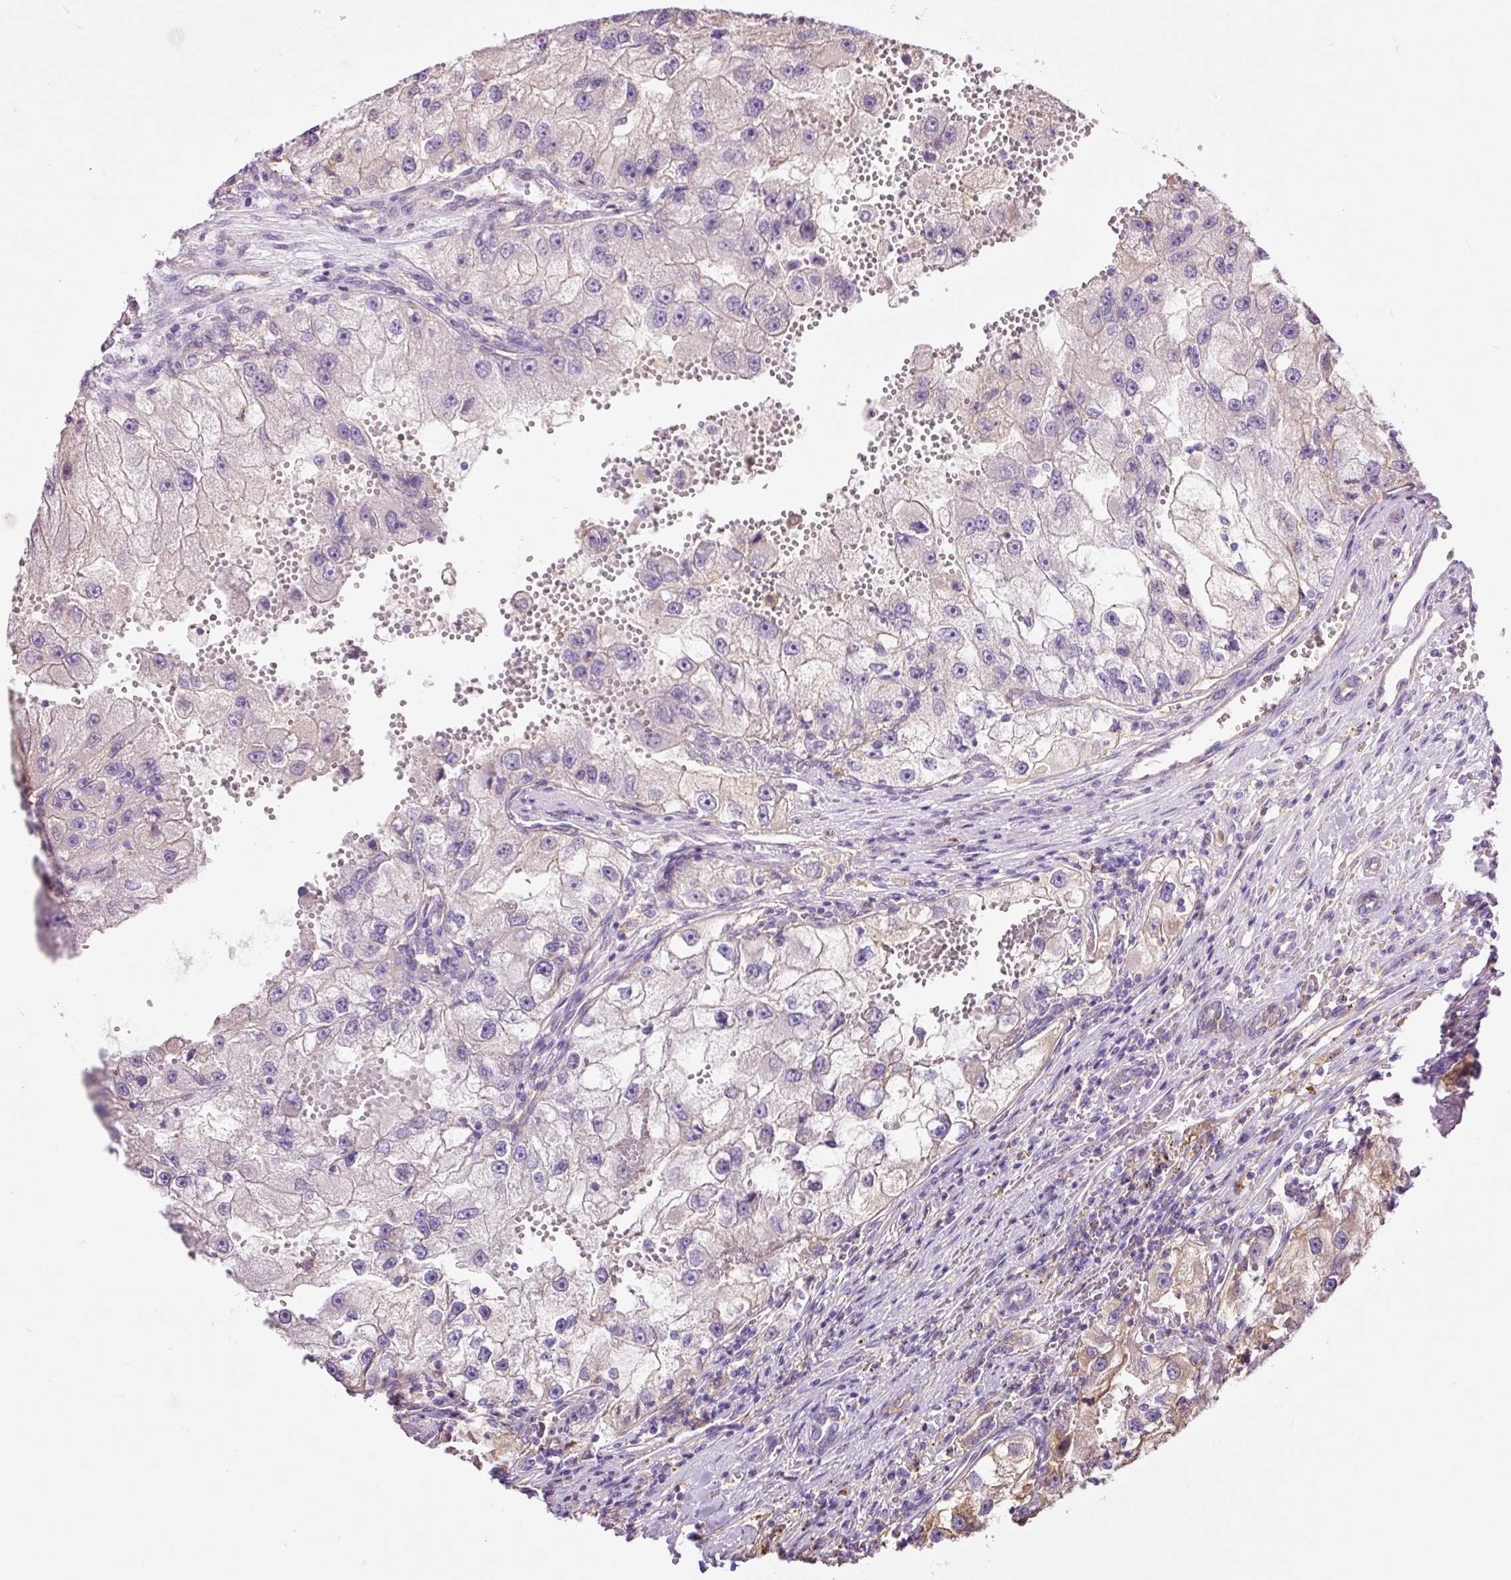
{"staining": {"intensity": "weak", "quantity": "<25%", "location": "cytoplasmic/membranous"}, "tissue": "renal cancer", "cell_type": "Tumor cells", "image_type": "cancer", "snomed": [{"axis": "morphology", "description": "Adenocarcinoma, NOS"}, {"axis": "topography", "description": "Kidney"}], "caption": "An image of human renal cancer (adenocarcinoma) is negative for staining in tumor cells.", "gene": "IL10RB", "patient": {"sex": "male", "age": 63}}